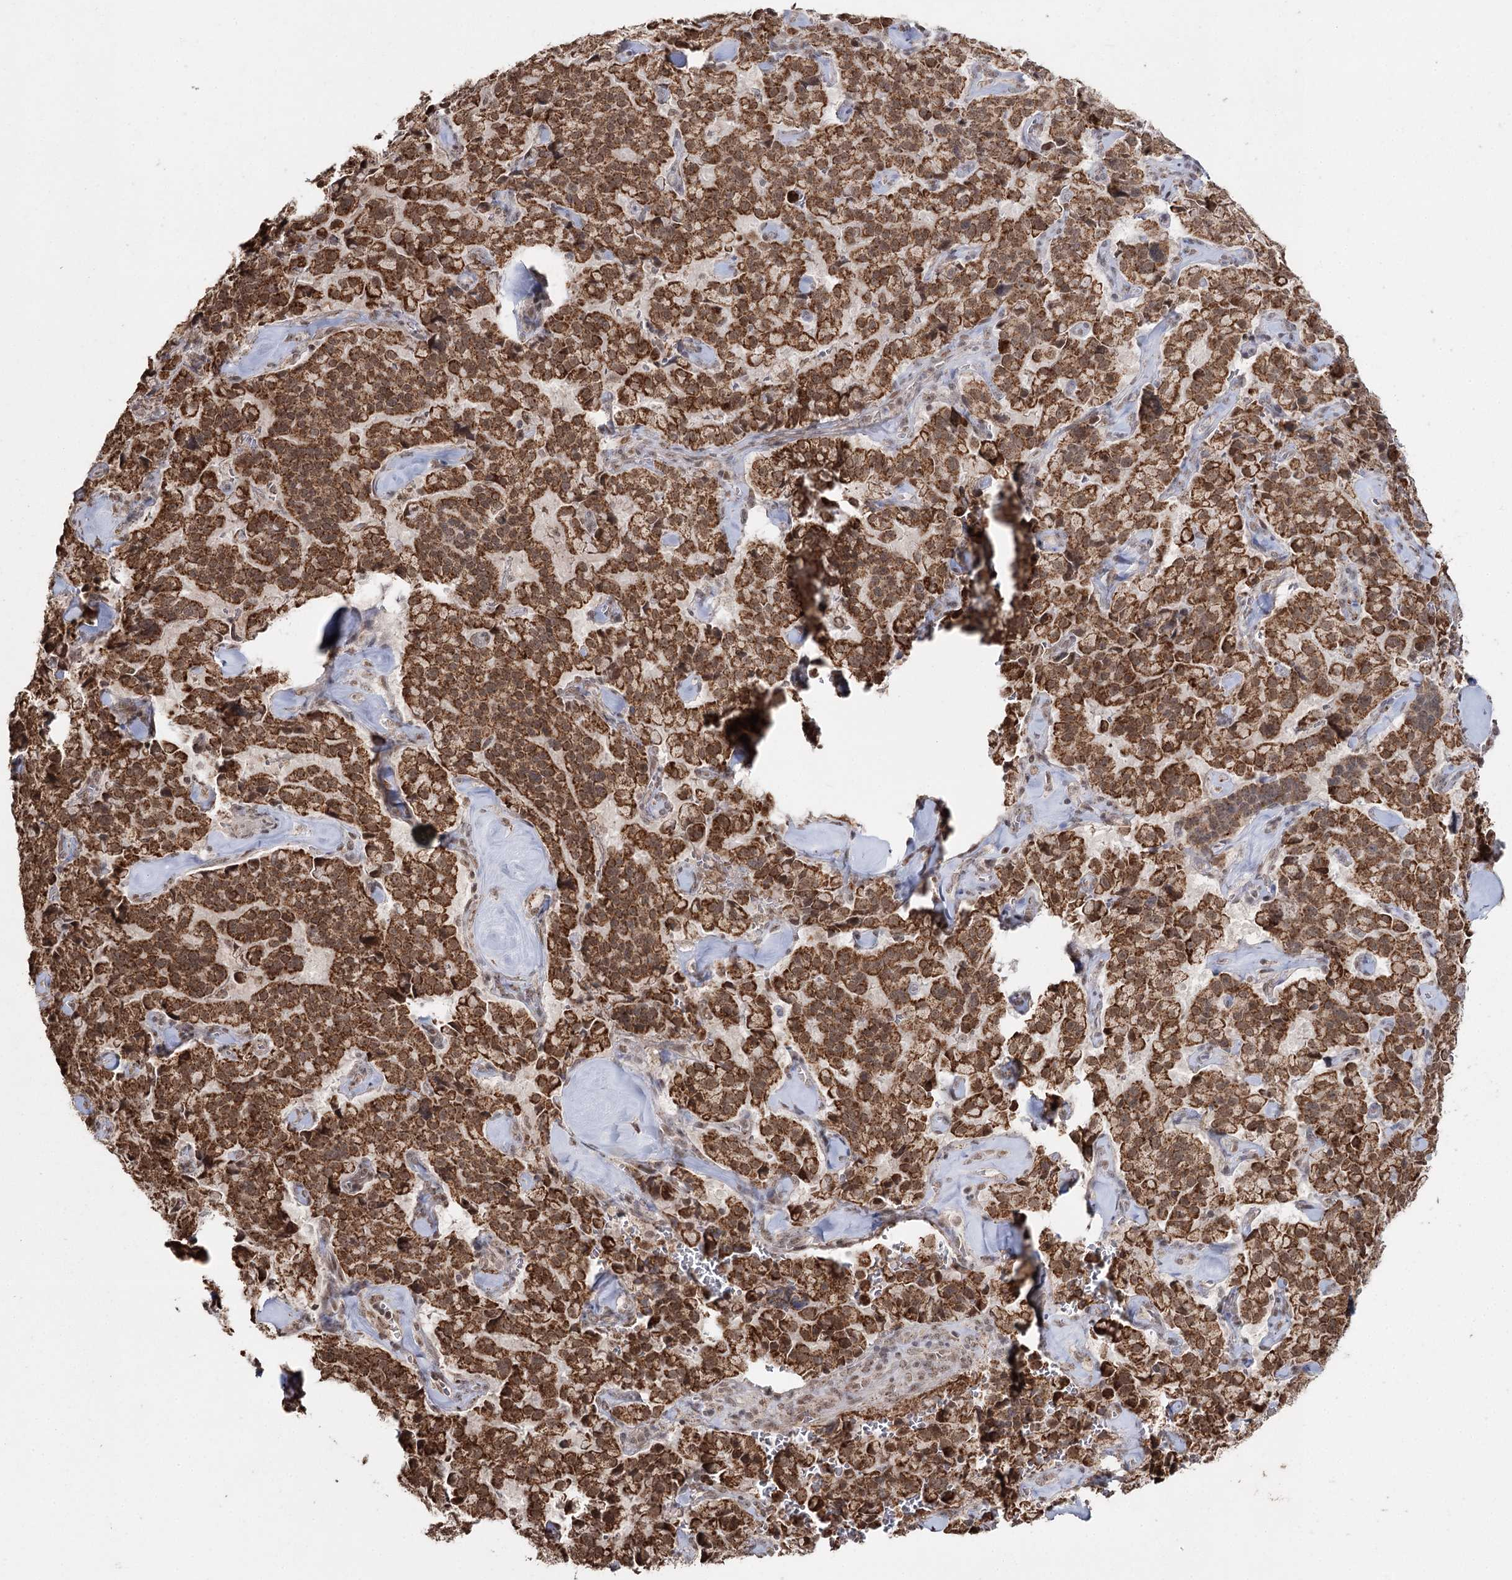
{"staining": {"intensity": "strong", "quantity": ">75%", "location": "cytoplasmic/membranous,nuclear"}, "tissue": "pancreatic cancer", "cell_type": "Tumor cells", "image_type": "cancer", "snomed": [{"axis": "morphology", "description": "Adenocarcinoma, NOS"}, {"axis": "topography", "description": "Pancreas"}], "caption": "Adenocarcinoma (pancreatic) tissue reveals strong cytoplasmic/membranous and nuclear expression in about >75% of tumor cells, visualized by immunohistochemistry.", "gene": "PDHX", "patient": {"sex": "male", "age": 65}}